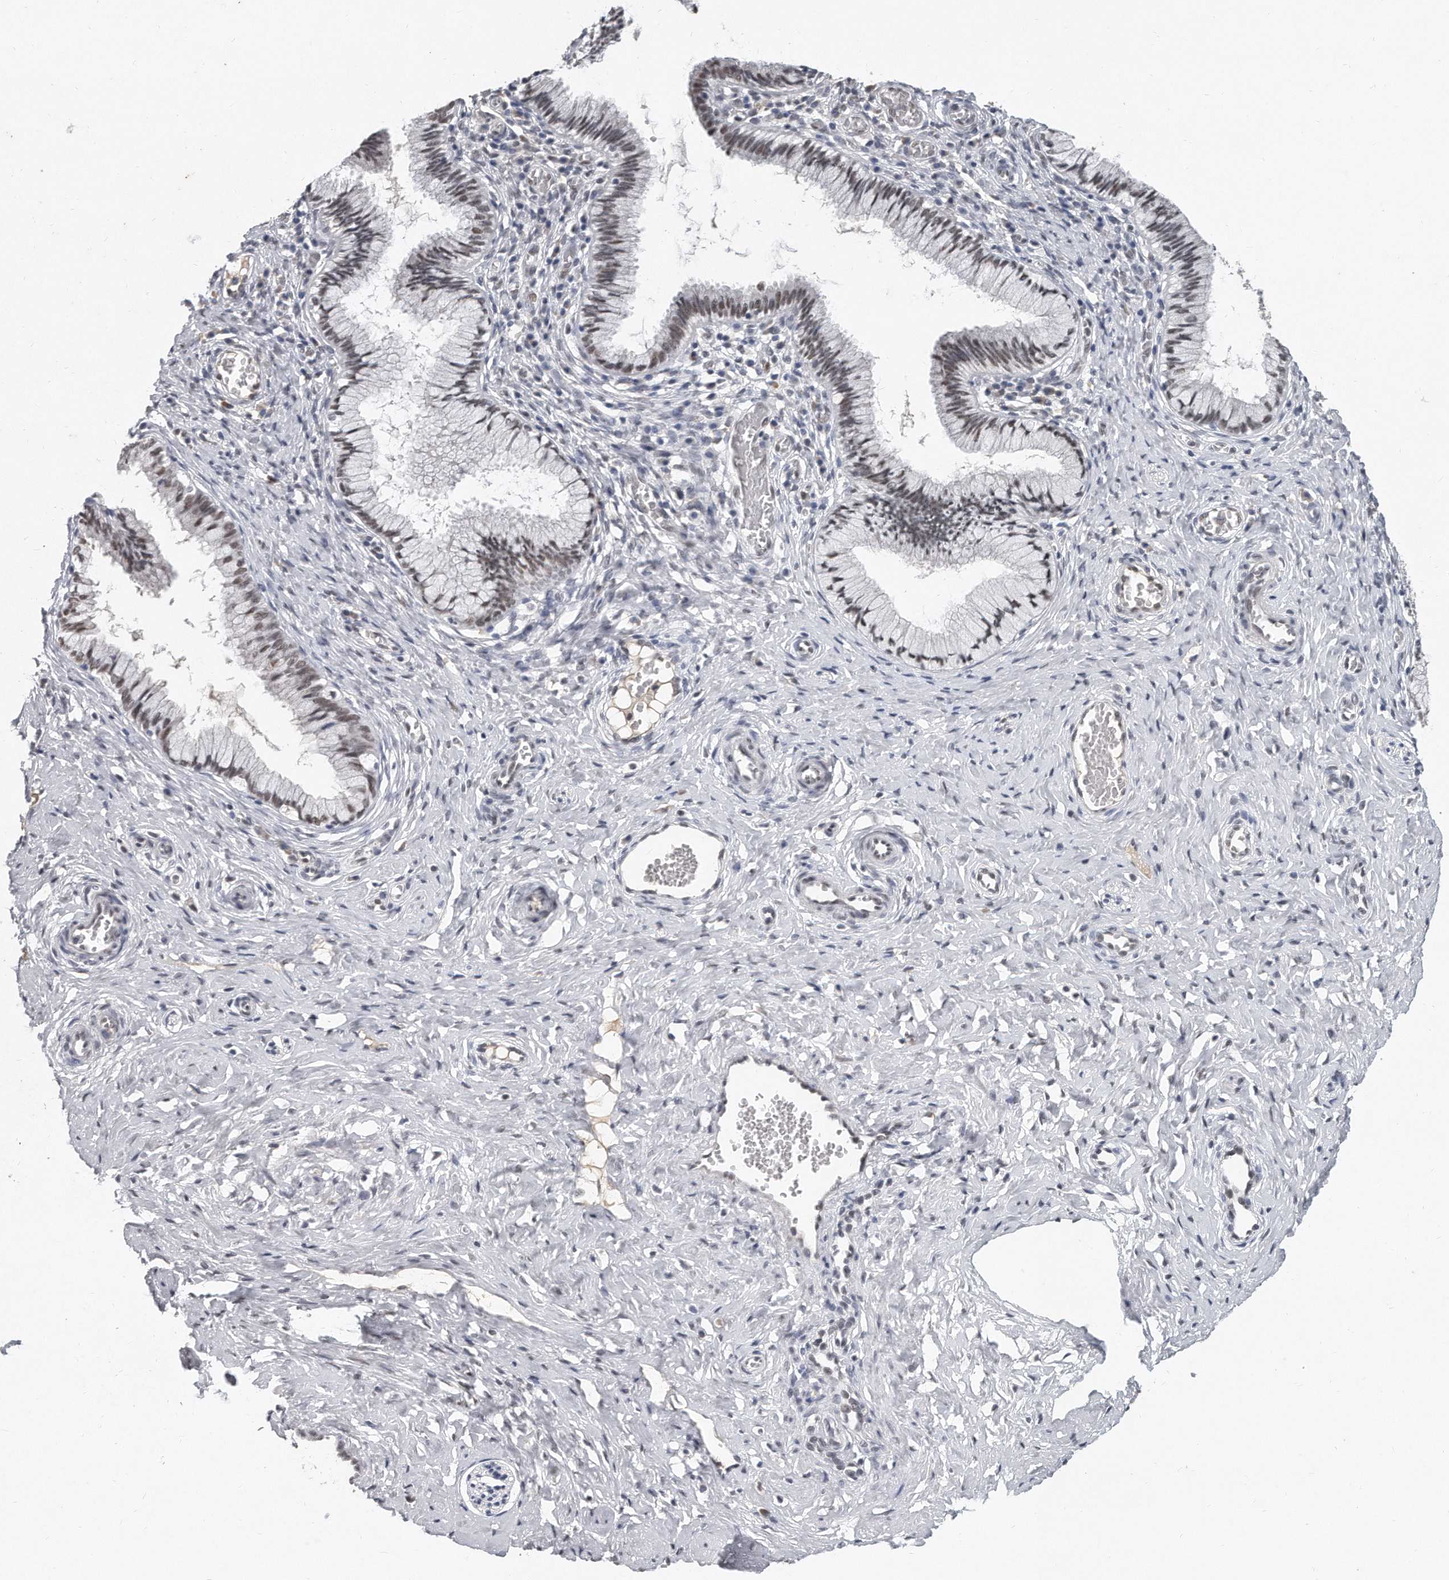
{"staining": {"intensity": "moderate", "quantity": "<25%", "location": "nuclear"}, "tissue": "cervix", "cell_type": "Glandular cells", "image_type": "normal", "snomed": [{"axis": "morphology", "description": "Normal tissue, NOS"}, {"axis": "topography", "description": "Cervix"}], "caption": "Glandular cells exhibit moderate nuclear staining in about <25% of cells in normal cervix. Nuclei are stained in blue.", "gene": "CTBP2", "patient": {"sex": "female", "age": 27}}